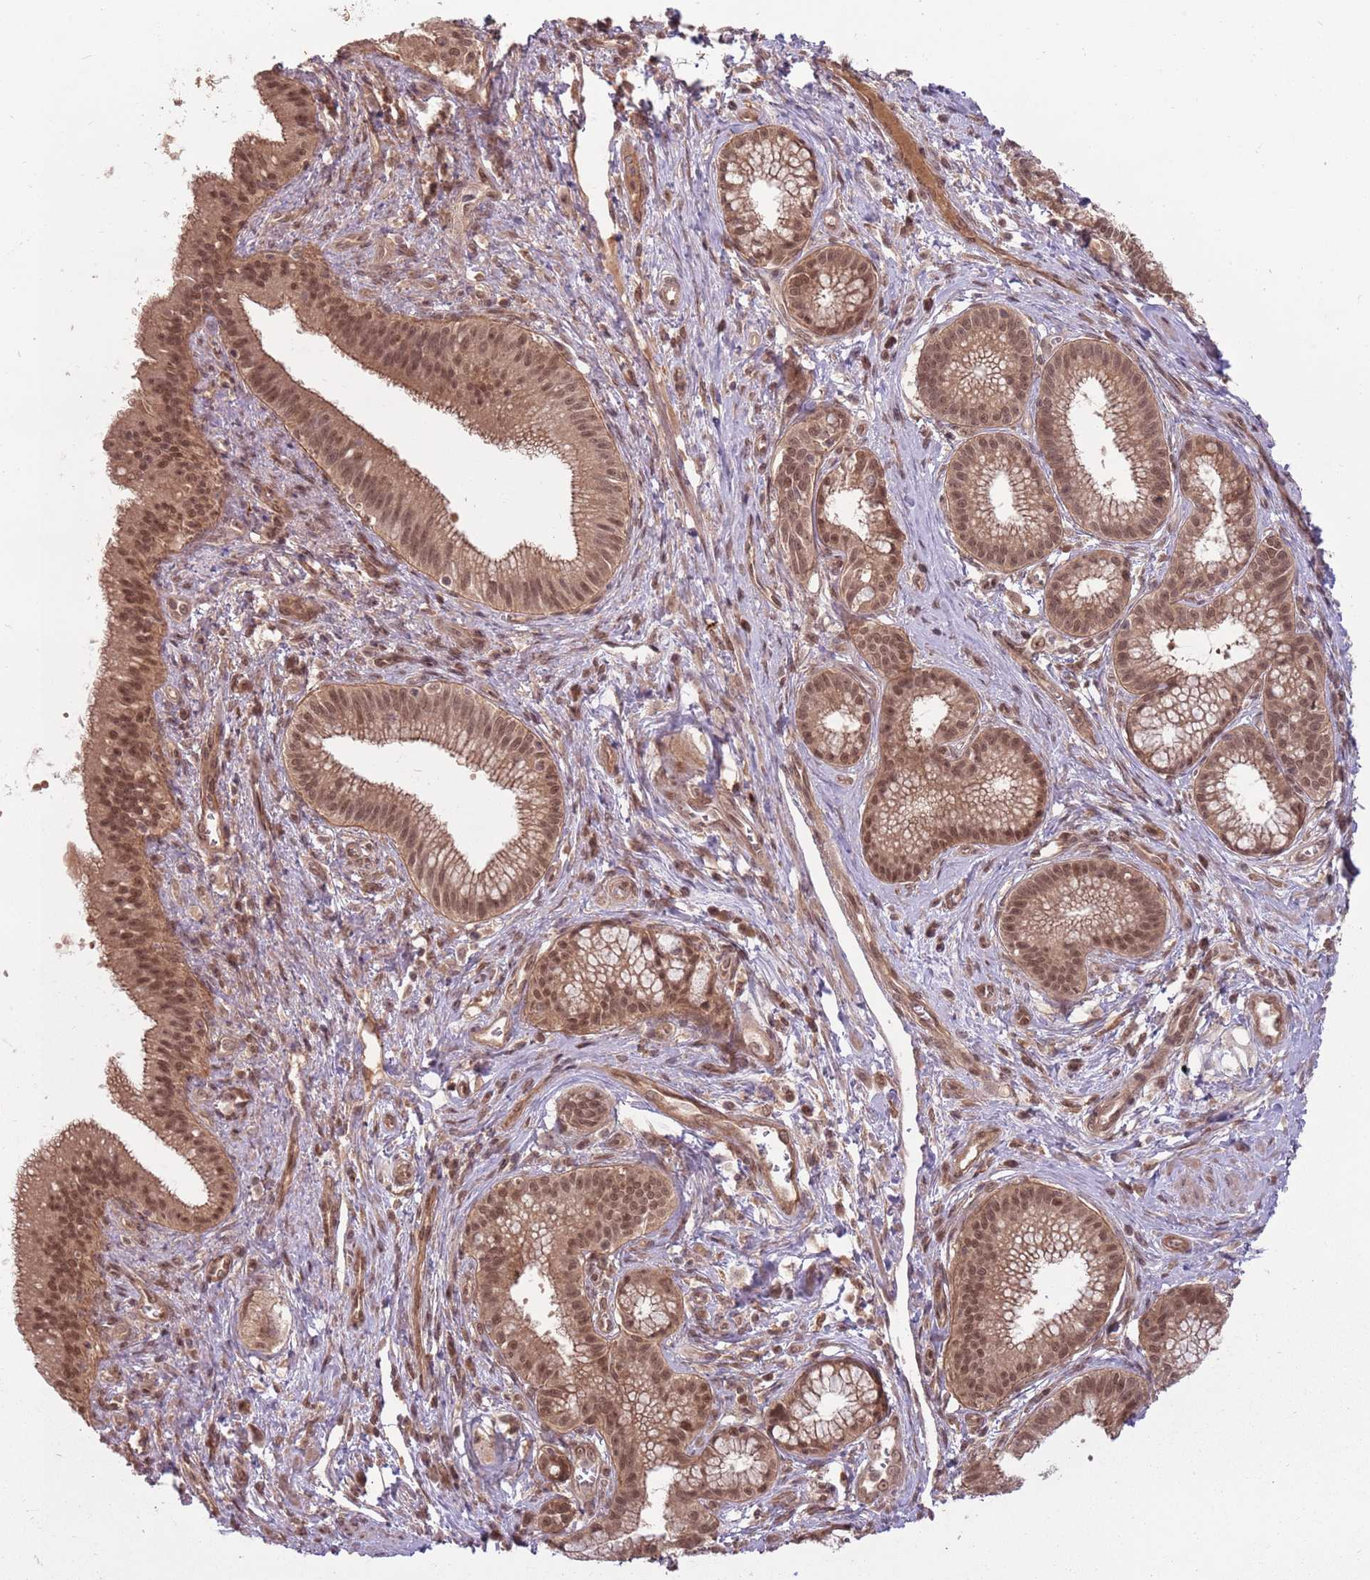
{"staining": {"intensity": "moderate", "quantity": ">75%", "location": "cytoplasmic/membranous,nuclear"}, "tissue": "pancreatic cancer", "cell_type": "Tumor cells", "image_type": "cancer", "snomed": [{"axis": "morphology", "description": "Adenocarcinoma, NOS"}, {"axis": "topography", "description": "Pancreas"}], "caption": "This is an image of immunohistochemistry (IHC) staining of pancreatic cancer (adenocarcinoma), which shows moderate positivity in the cytoplasmic/membranous and nuclear of tumor cells.", "gene": "ADAMTS3", "patient": {"sex": "male", "age": 72}}